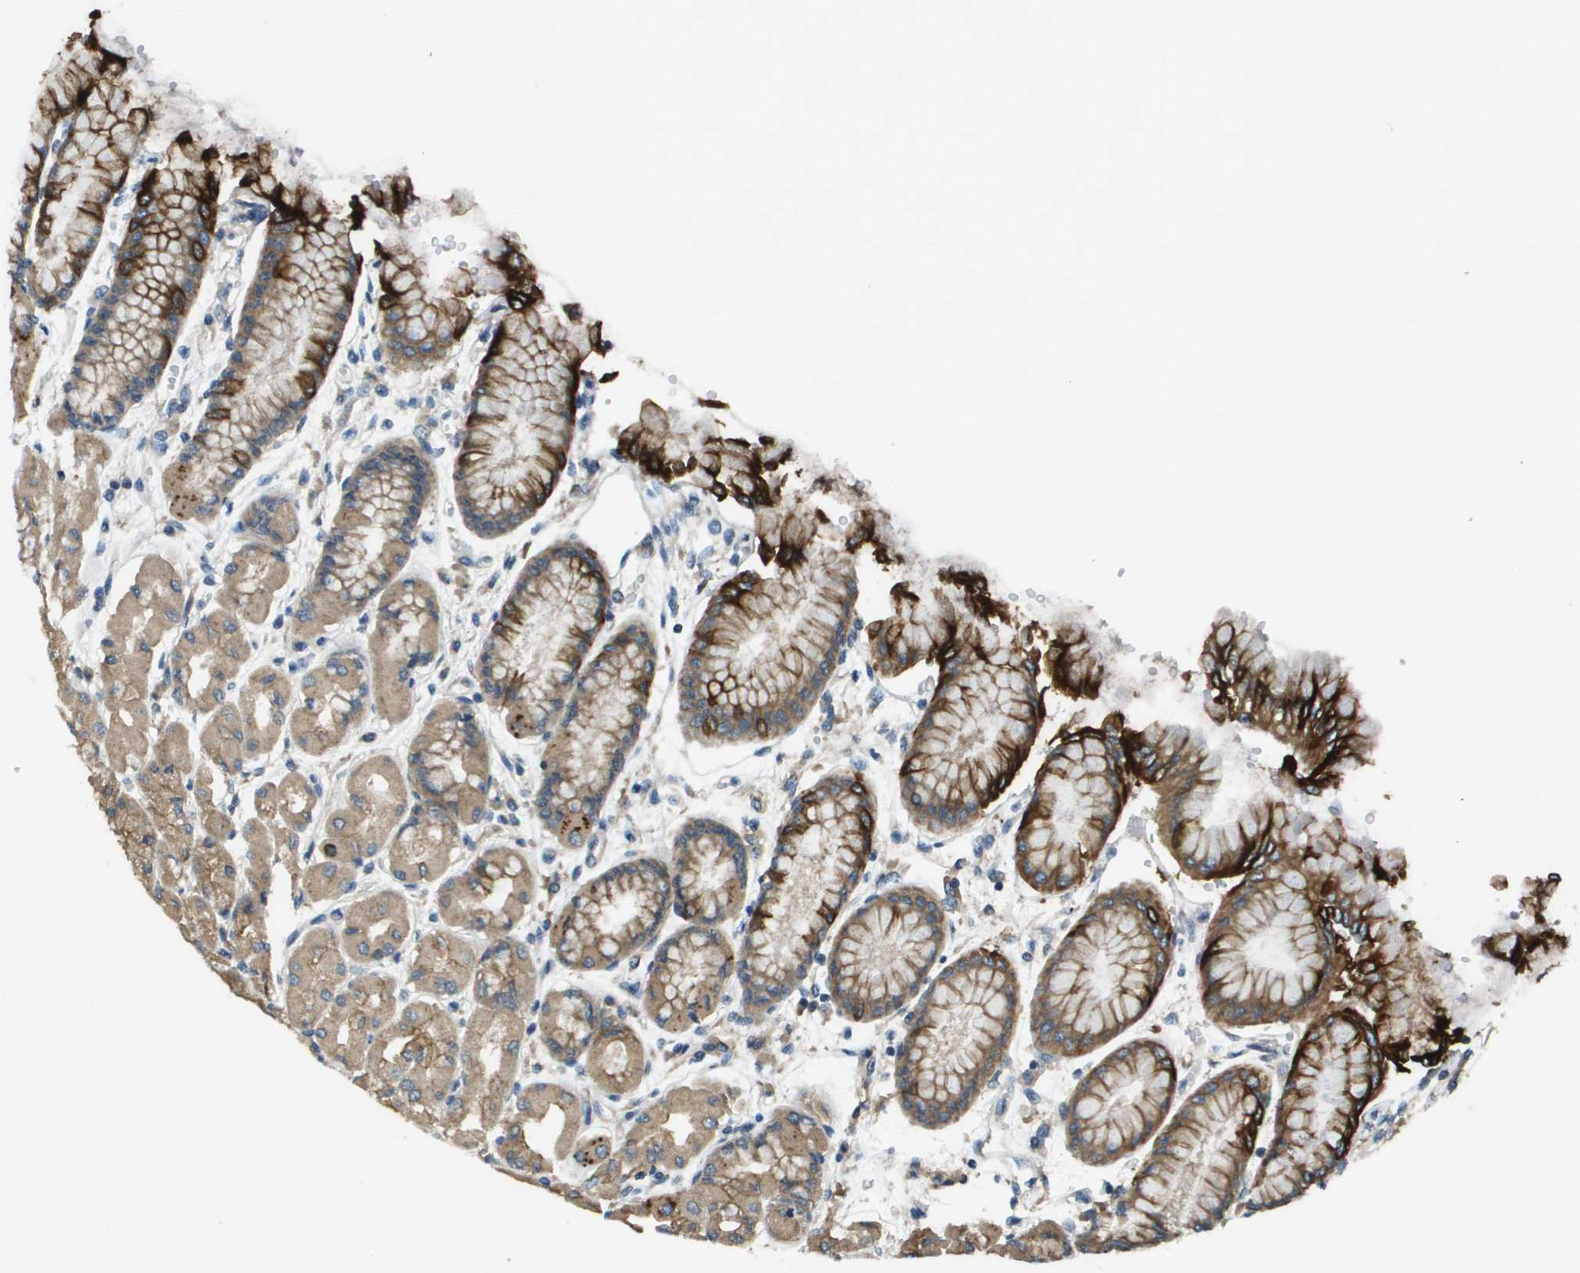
{"staining": {"intensity": "strong", "quantity": ">75%", "location": "cytoplasmic/membranous"}, "tissue": "stomach", "cell_type": "Glandular cells", "image_type": "normal", "snomed": [{"axis": "morphology", "description": "Normal tissue, NOS"}, {"axis": "topography", "description": "Stomach, upper"}], "caption": "This micrograph displays normal stomach stained with immunohistochemistry to label a protein in brown. The cytoplasmic/membranous of glandular cells show strong positivity for the protein. Nuclei are counter-stained blue.", "gene": "CDKN2C", "patient": {"sex": "female", "age": 56}}